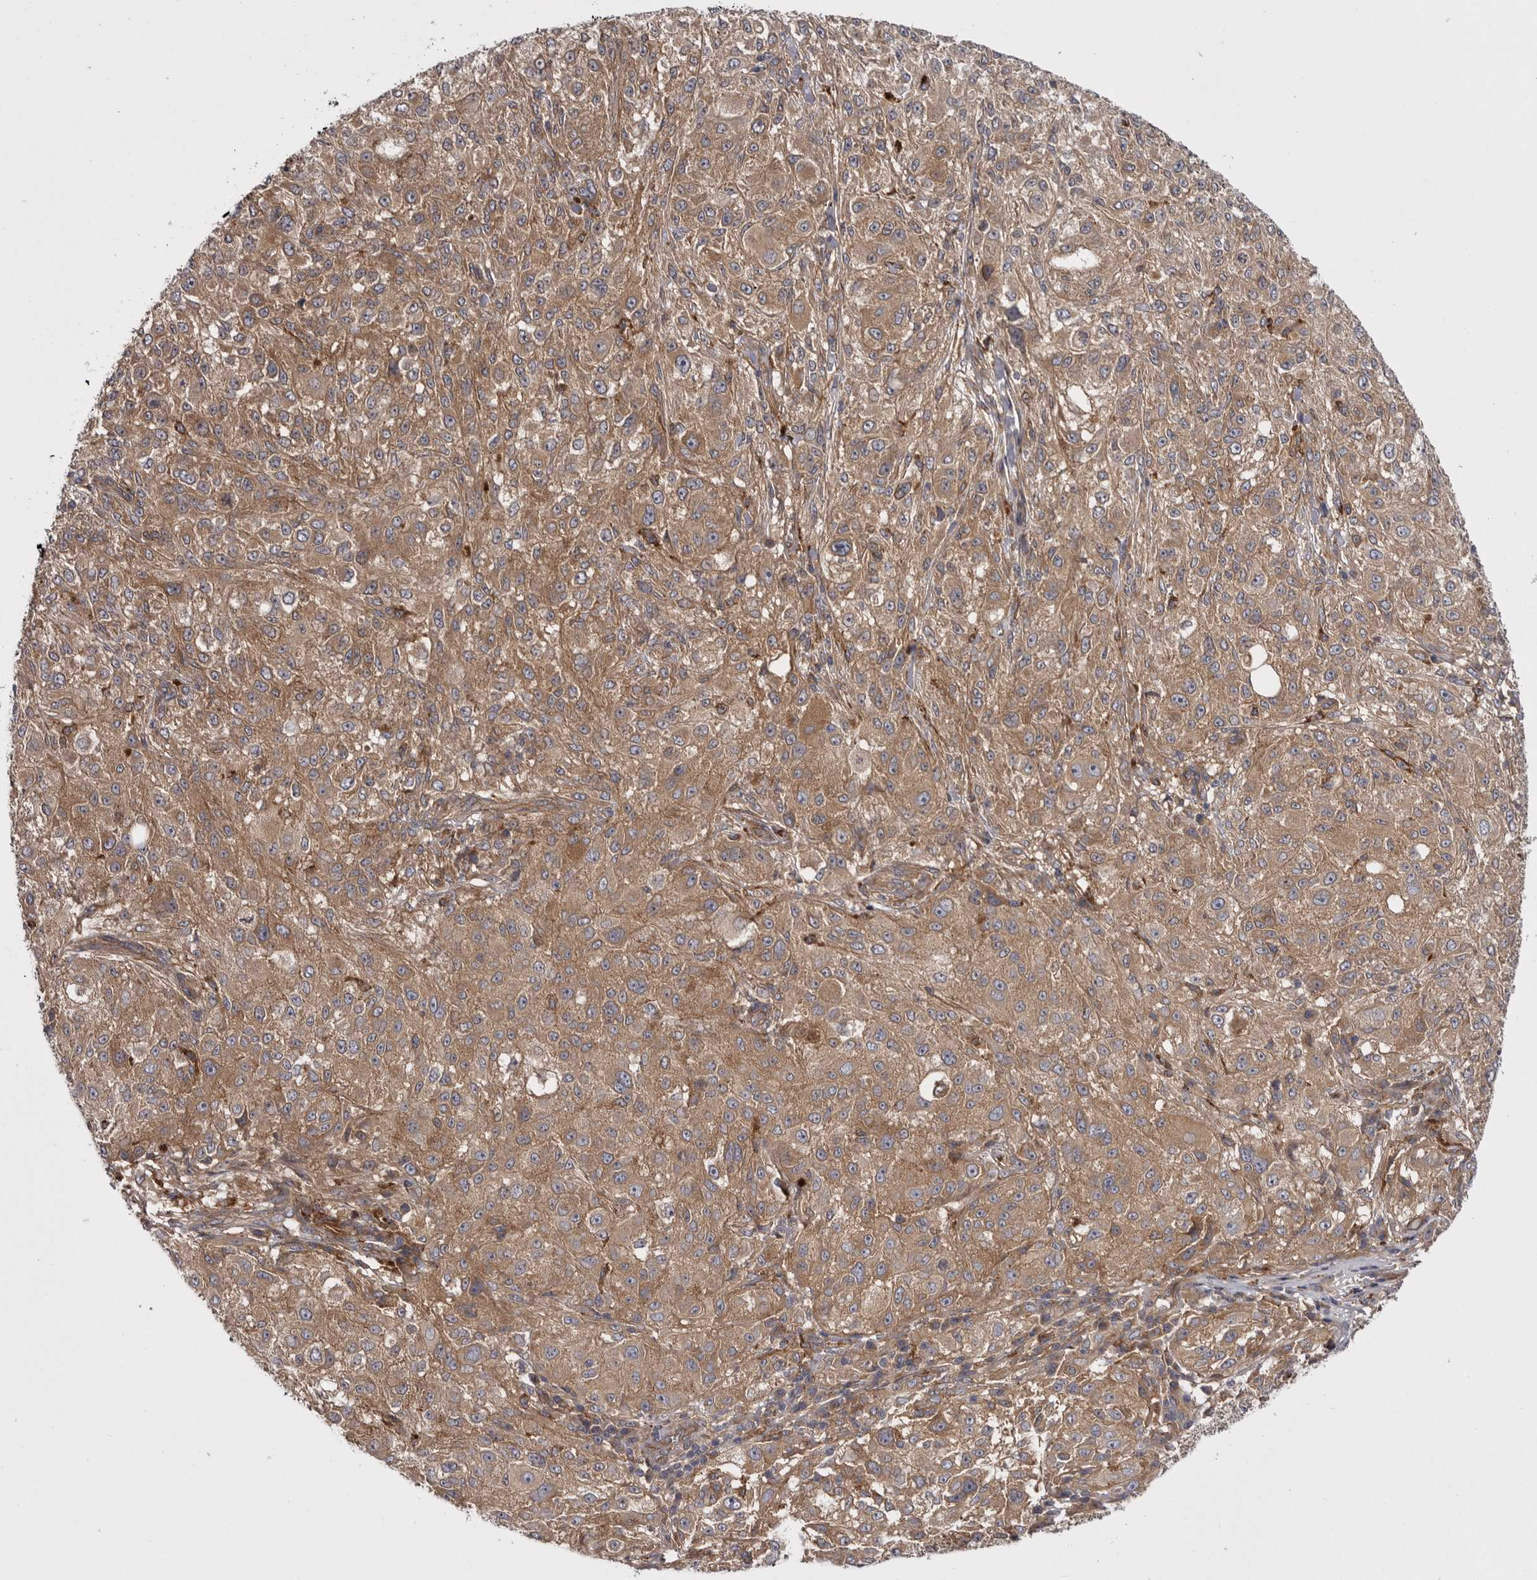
{"staining": {"intensity": "moderate", "quantity": ">75%", "location": "cytoplasmic/membranous"}, "tissue": "melanoma", "cell_type": "Tumor cells", "image_type": "cancer", "snomed": [{"axis": "morphology", "description": "Necrosis, NOS"}, {"axis": "morphology", "description": "Malignant melanoma, NOS"}, {"axis": "topography", "description": "Skin"}], "caption": "Malignant melanoma was stained to show a protein in brown. There is medium levels of moderate cytoplasmic/membranous staining in about >75% of tumor cells. (Brightfield microscopy of DAB IHC at high magnification).", "gene": "OSBPL9", "patient": {"sex": "female", "age": 87}}